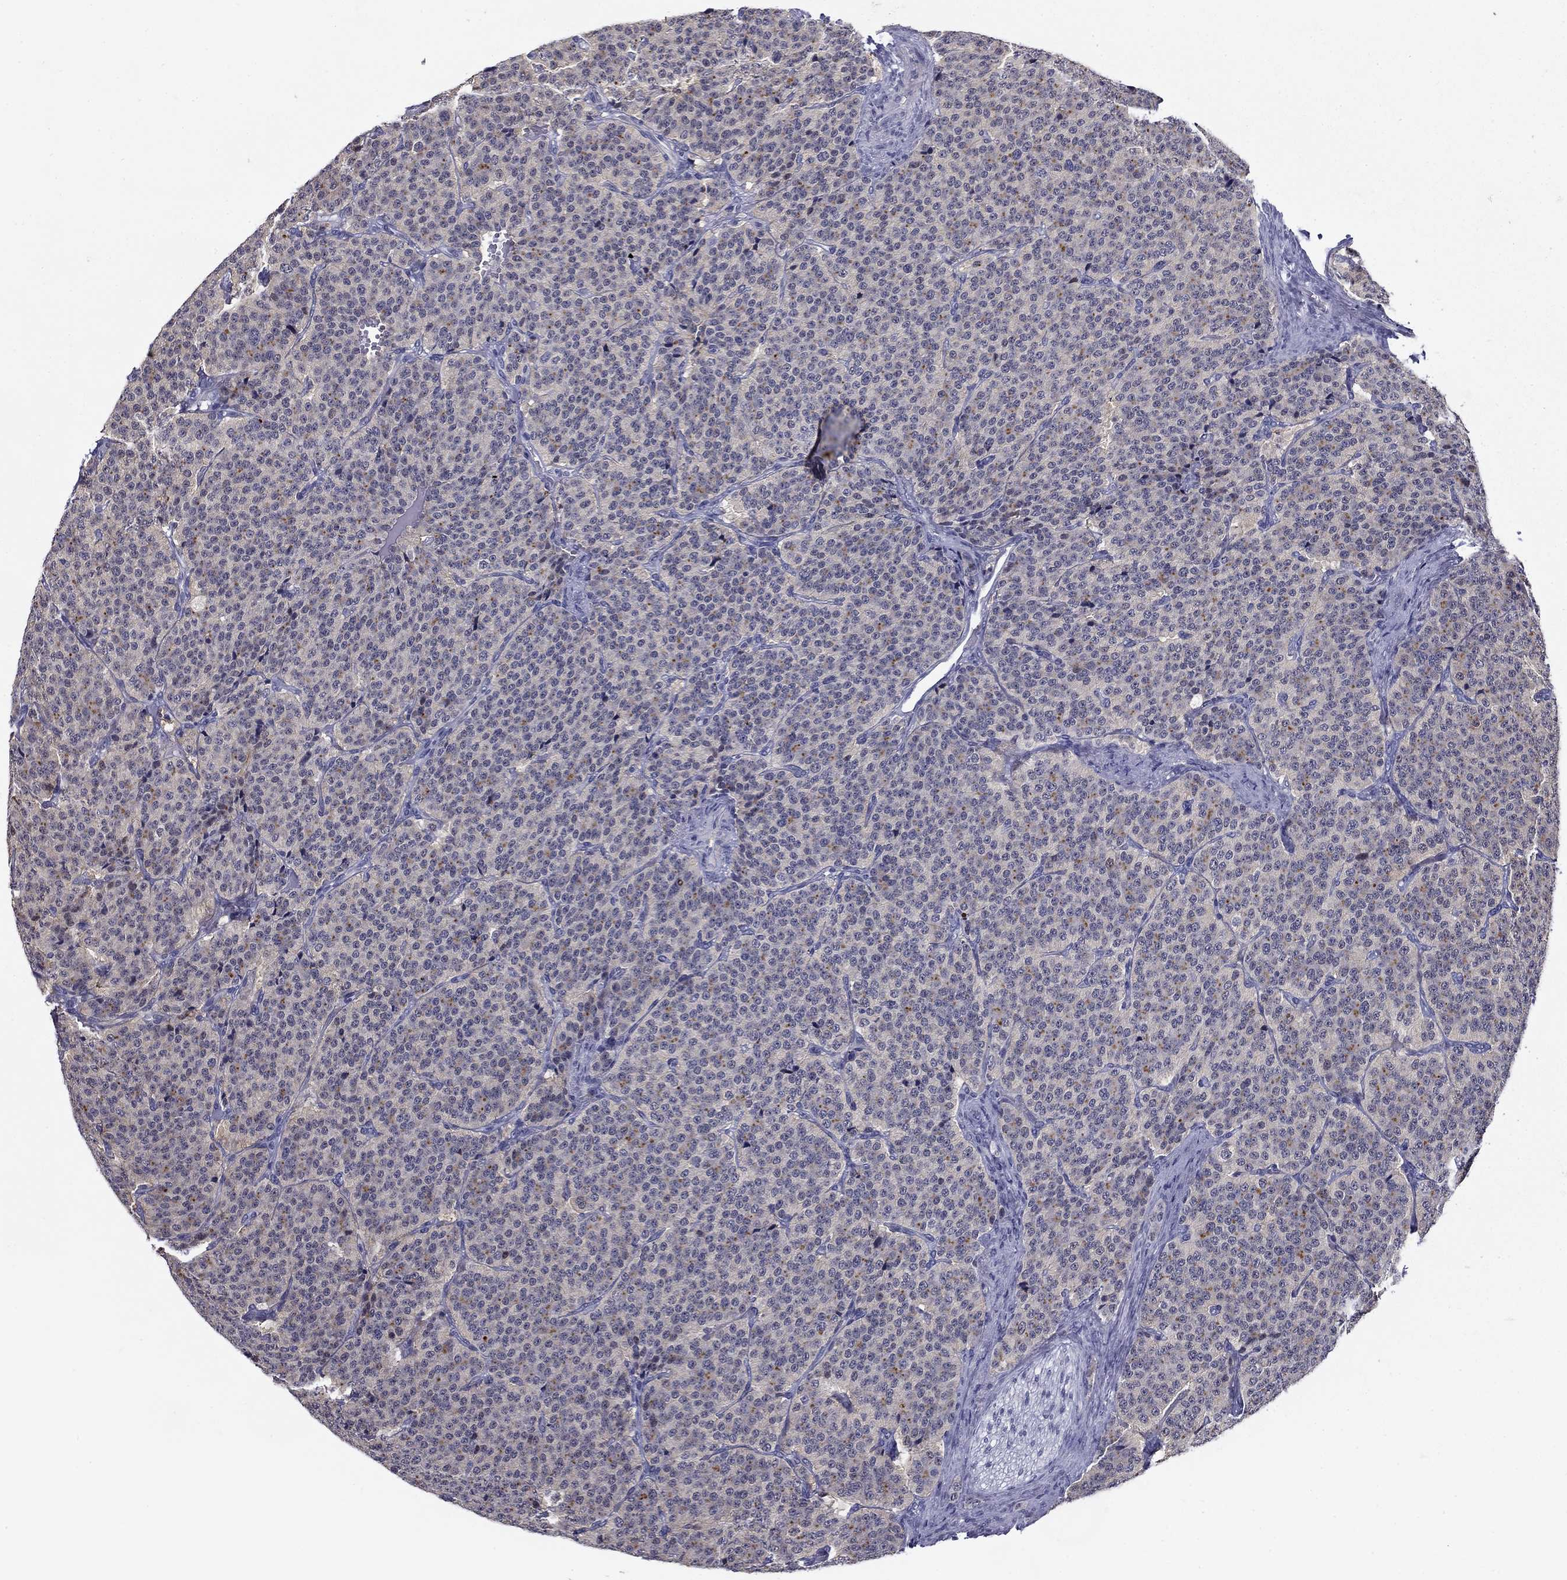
{"staining": {"intensity": "moderate", "quantity": "<25%", "location": "cytoplasmic/membranous"}, "tissue": "carcinoid", "cell_type": "Tumor cells", "image_type": "cancer", "snomed": [{"axis": "morphology", "description": "Carcinoid, malignant, NOS"}, {"axis": "topography", "description": "Small intestine"}], "caption": "Tumor cells show low levels of moderate cytoplasmic/membranous positivity in approximately <25% of cells in human malignant carcinoid. The protein is stained brown, and the nuclei are stained in blue (DAB (3,3'-diaminobenzidine) IHC with brightfield microscopy, high magnification).", "gene": "C4orf19", "patient": {"sex": "female", "age": 58}}